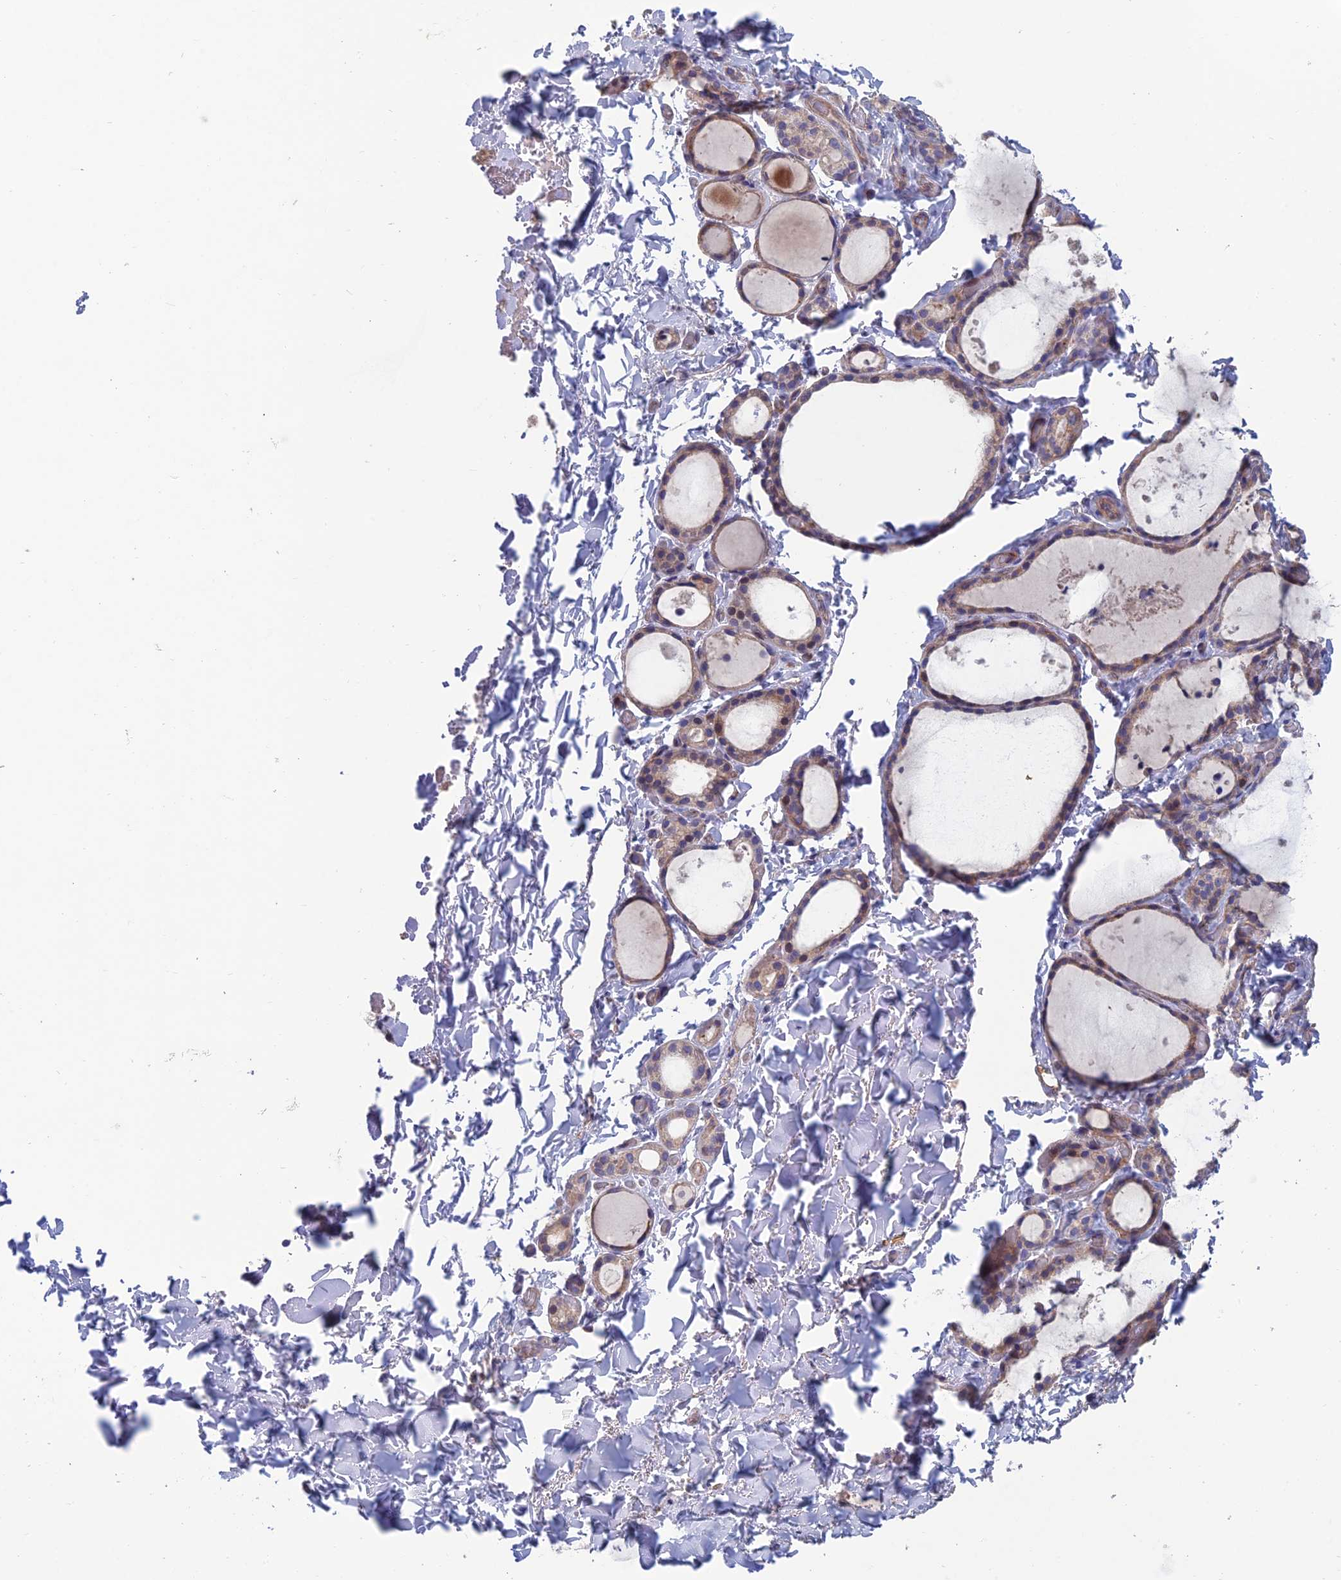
{"staining": {"intensity": "weak", "quantity": ">75%", "location": "cytoplasmic/membranous,nuclear"}, "tissue": "thyroid gland", "cell_type": "Glandular cells", "image_type": "normal", "snomed": [{"axis": "morphology", "description": "Normal tissue, NOS"}, {"axis": "topography", "description": "Thyroid gland"}], "caption": "DAB (3,3'-diaminobenzidine) immunohistochemical staining of benign thyroid gland demonstrates weak cytoplasmic/membranous,nuclear protein expression in approximately >75% of glandular cells.", "gene": "USP37", "patient": {"sex": "female", "age": 44}}